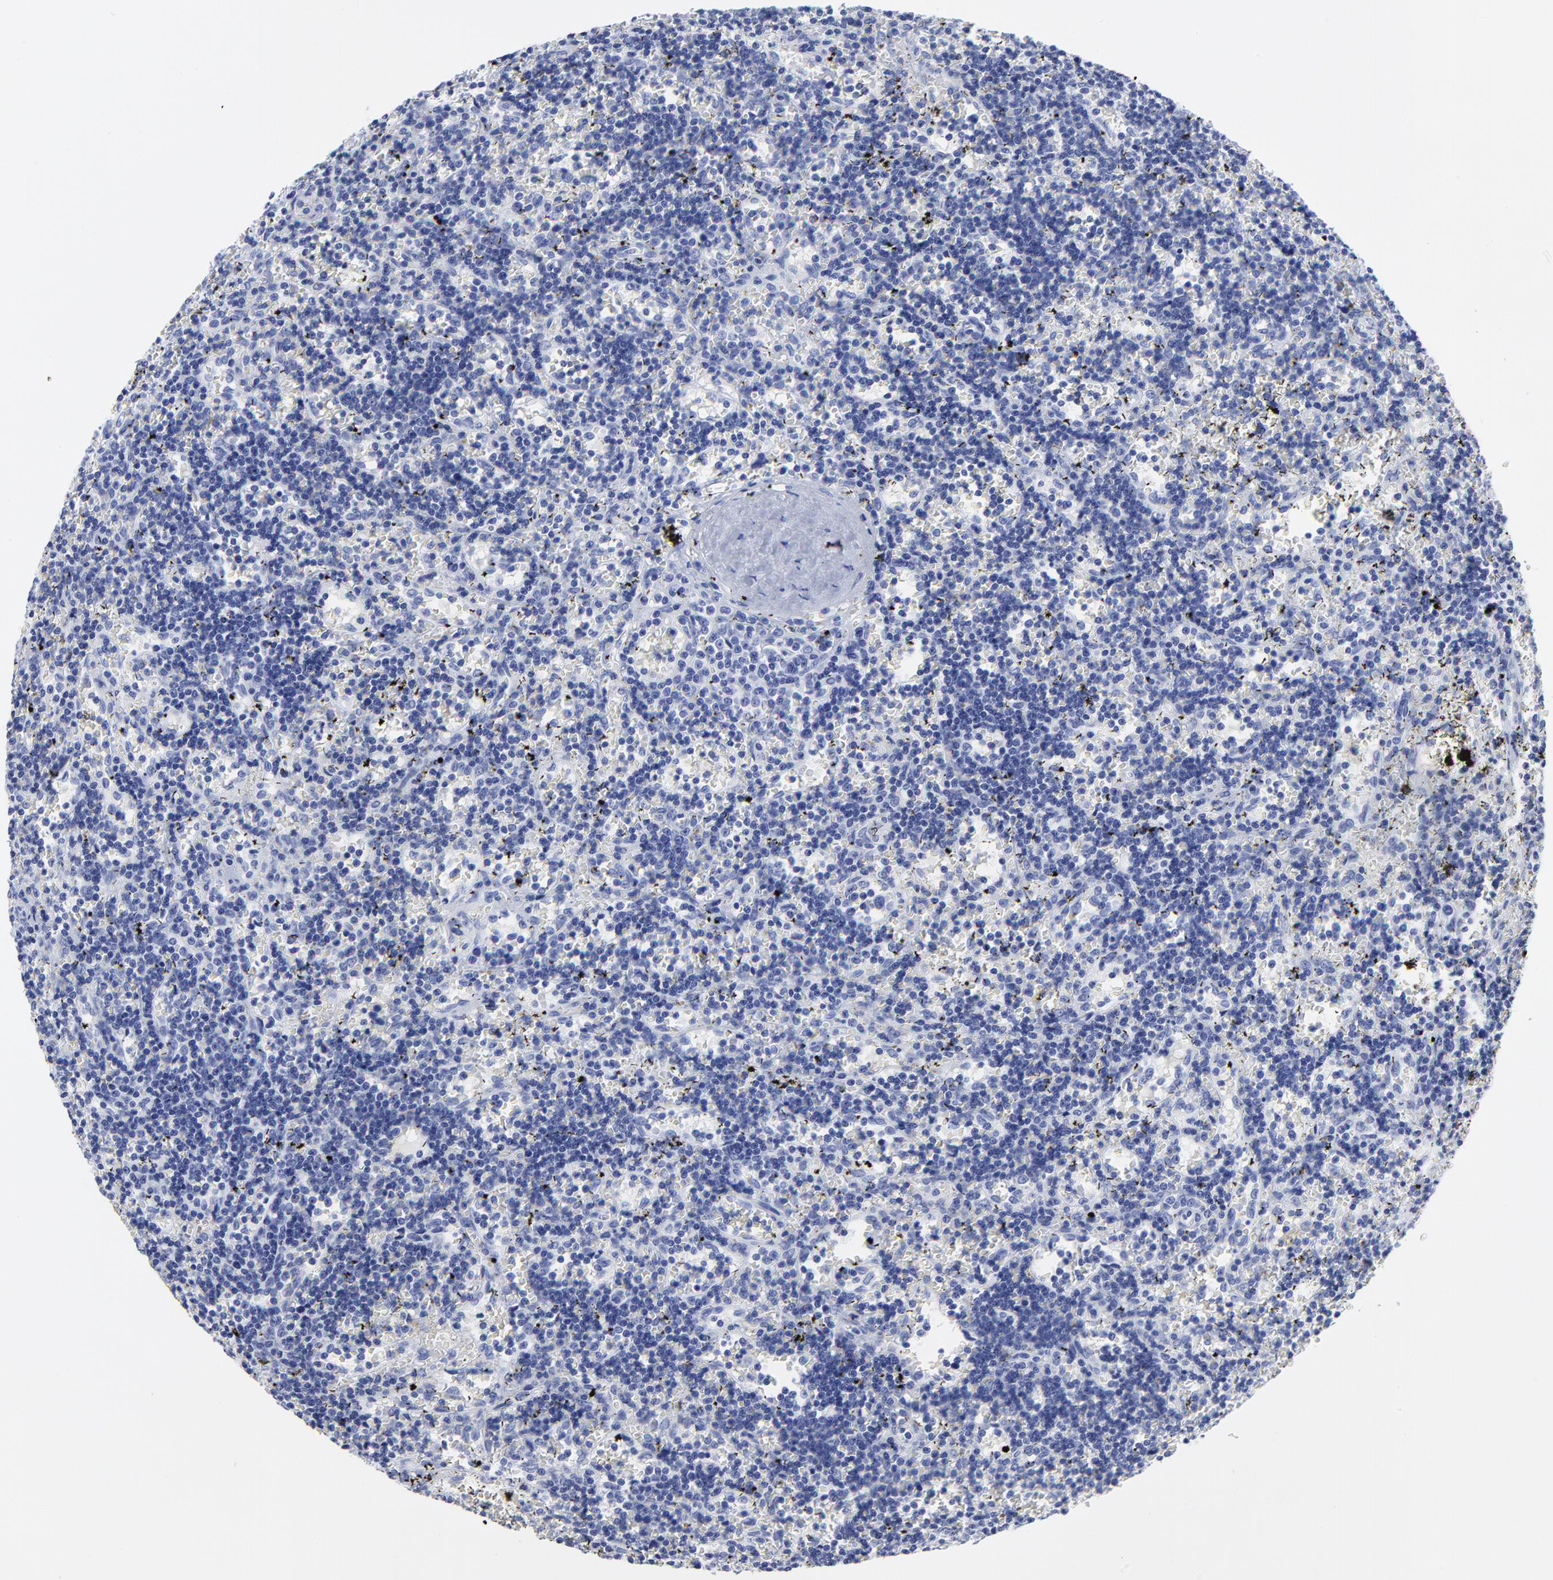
{"staining": {"intensity": "negative", "quantity": "none", "location": "none"}, "tissue": "lymphoma", "cell_type": "Tumor cells", "image_type": "cancer", "snomed": [{"axis": "morphology", "description": "Malignant lymphoma, non-Hodgkin's type, Low grade"}, {"axis": "topography", "description": "Spleen"}], "caption": "Immunohistochemistry micrograph of neoplastic tissue: human low-grade malignant lymphoma, non-Hodgkin's type stained with DAB (3,3'-diaminobenzidine) displays no significant protein positivity in tumor cells. (DAB (3,3'-diaminobenzidine) immunohistochemistry with hematoxylin counter stain).", "gene": "DCN", "patient": {"sex": "male", "age": 60}}